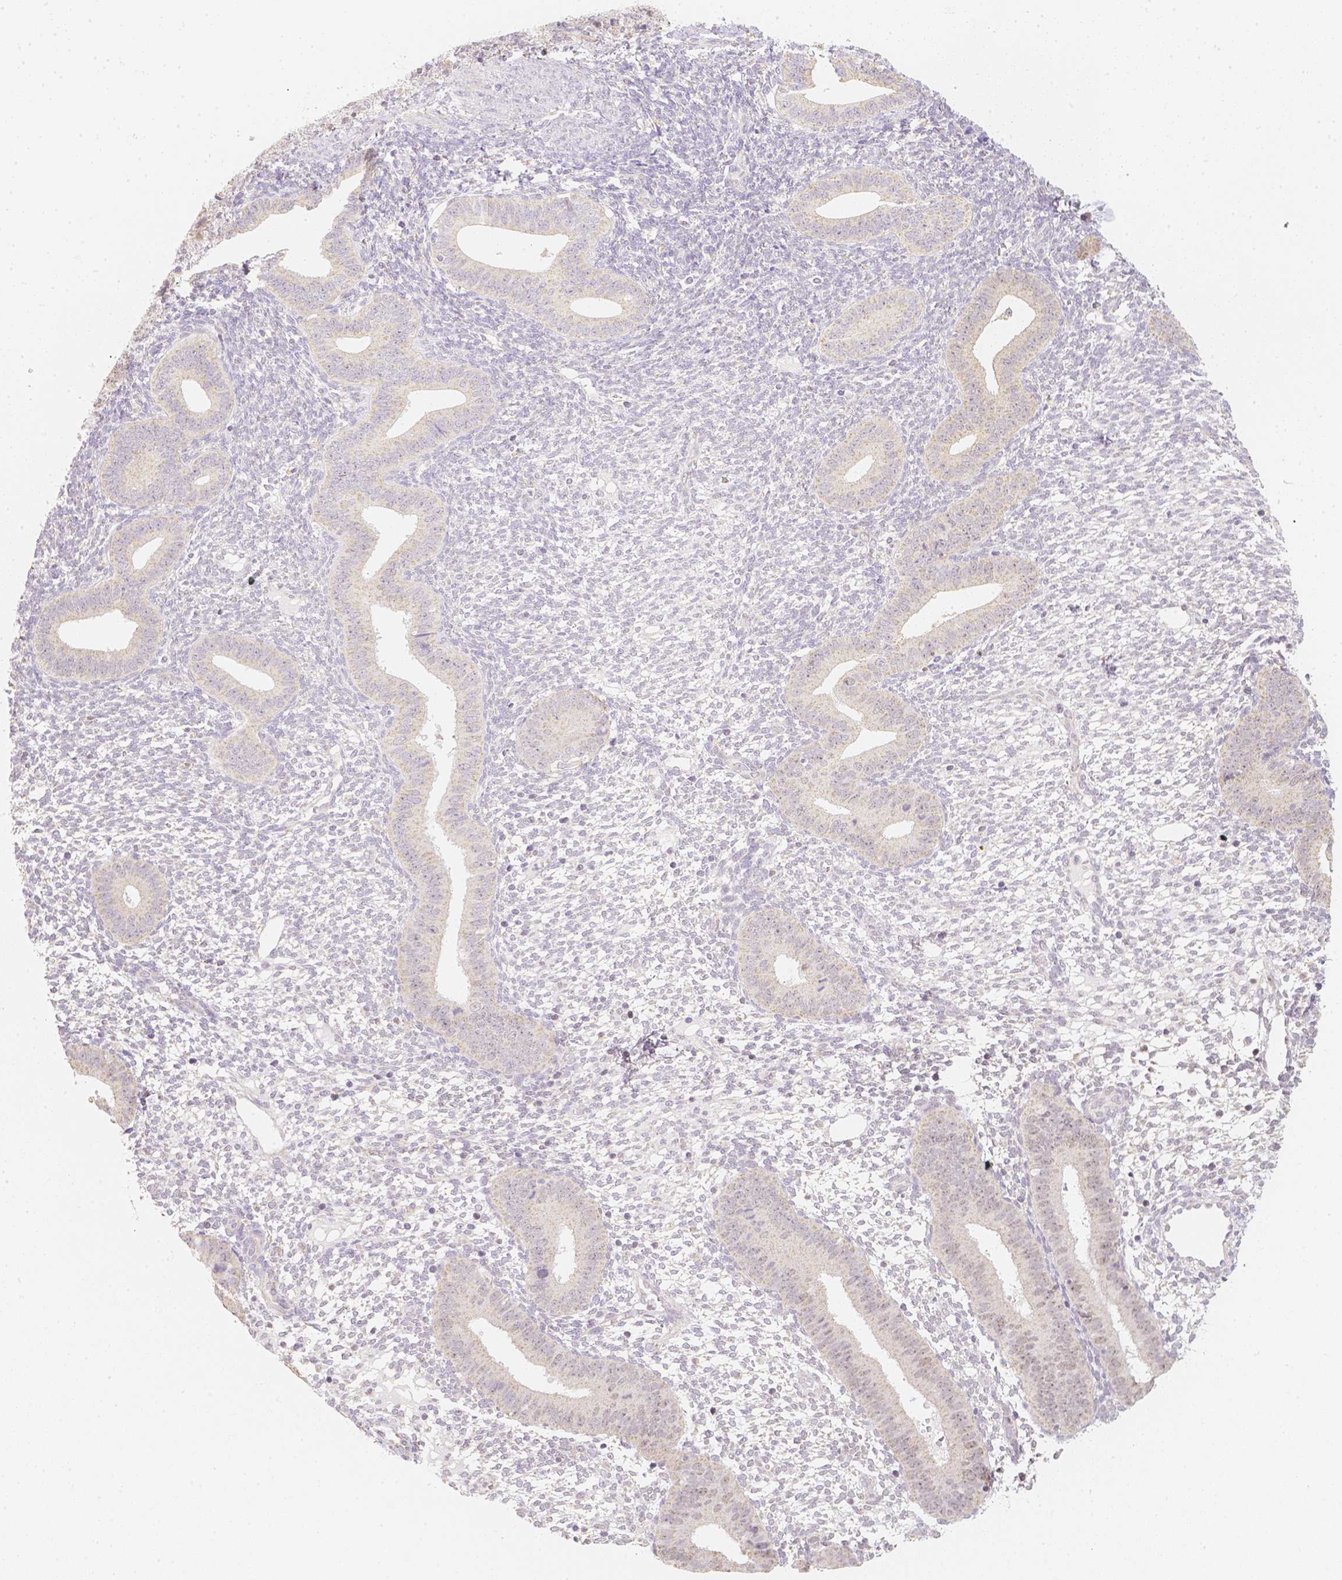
{"staining": {"intensity": "negative", "quantity": "none", "location": "none"}, "tissue": "endometrium", "cell_type": "Cells in endometrial stroma", "image_type": "normal", "snomed": [{"axis": "morphology", "description": "Normal tissue, NOS"}, {"axis": "topography", "description": "Endometrium"}], "caption": "DAB (3,3'-diaminobenzidine) immunohistochemical staining of unremarkable human endometrium shows no significant staining in cells in endometrial stroma. The staining was performed using DAB to visualize the protein expression in brown, while the nuclei were stained in blue with hematoxylin (Magnification: 20x).", "gene": "NVL", "patient": {"sex": "female", "age": 40}}